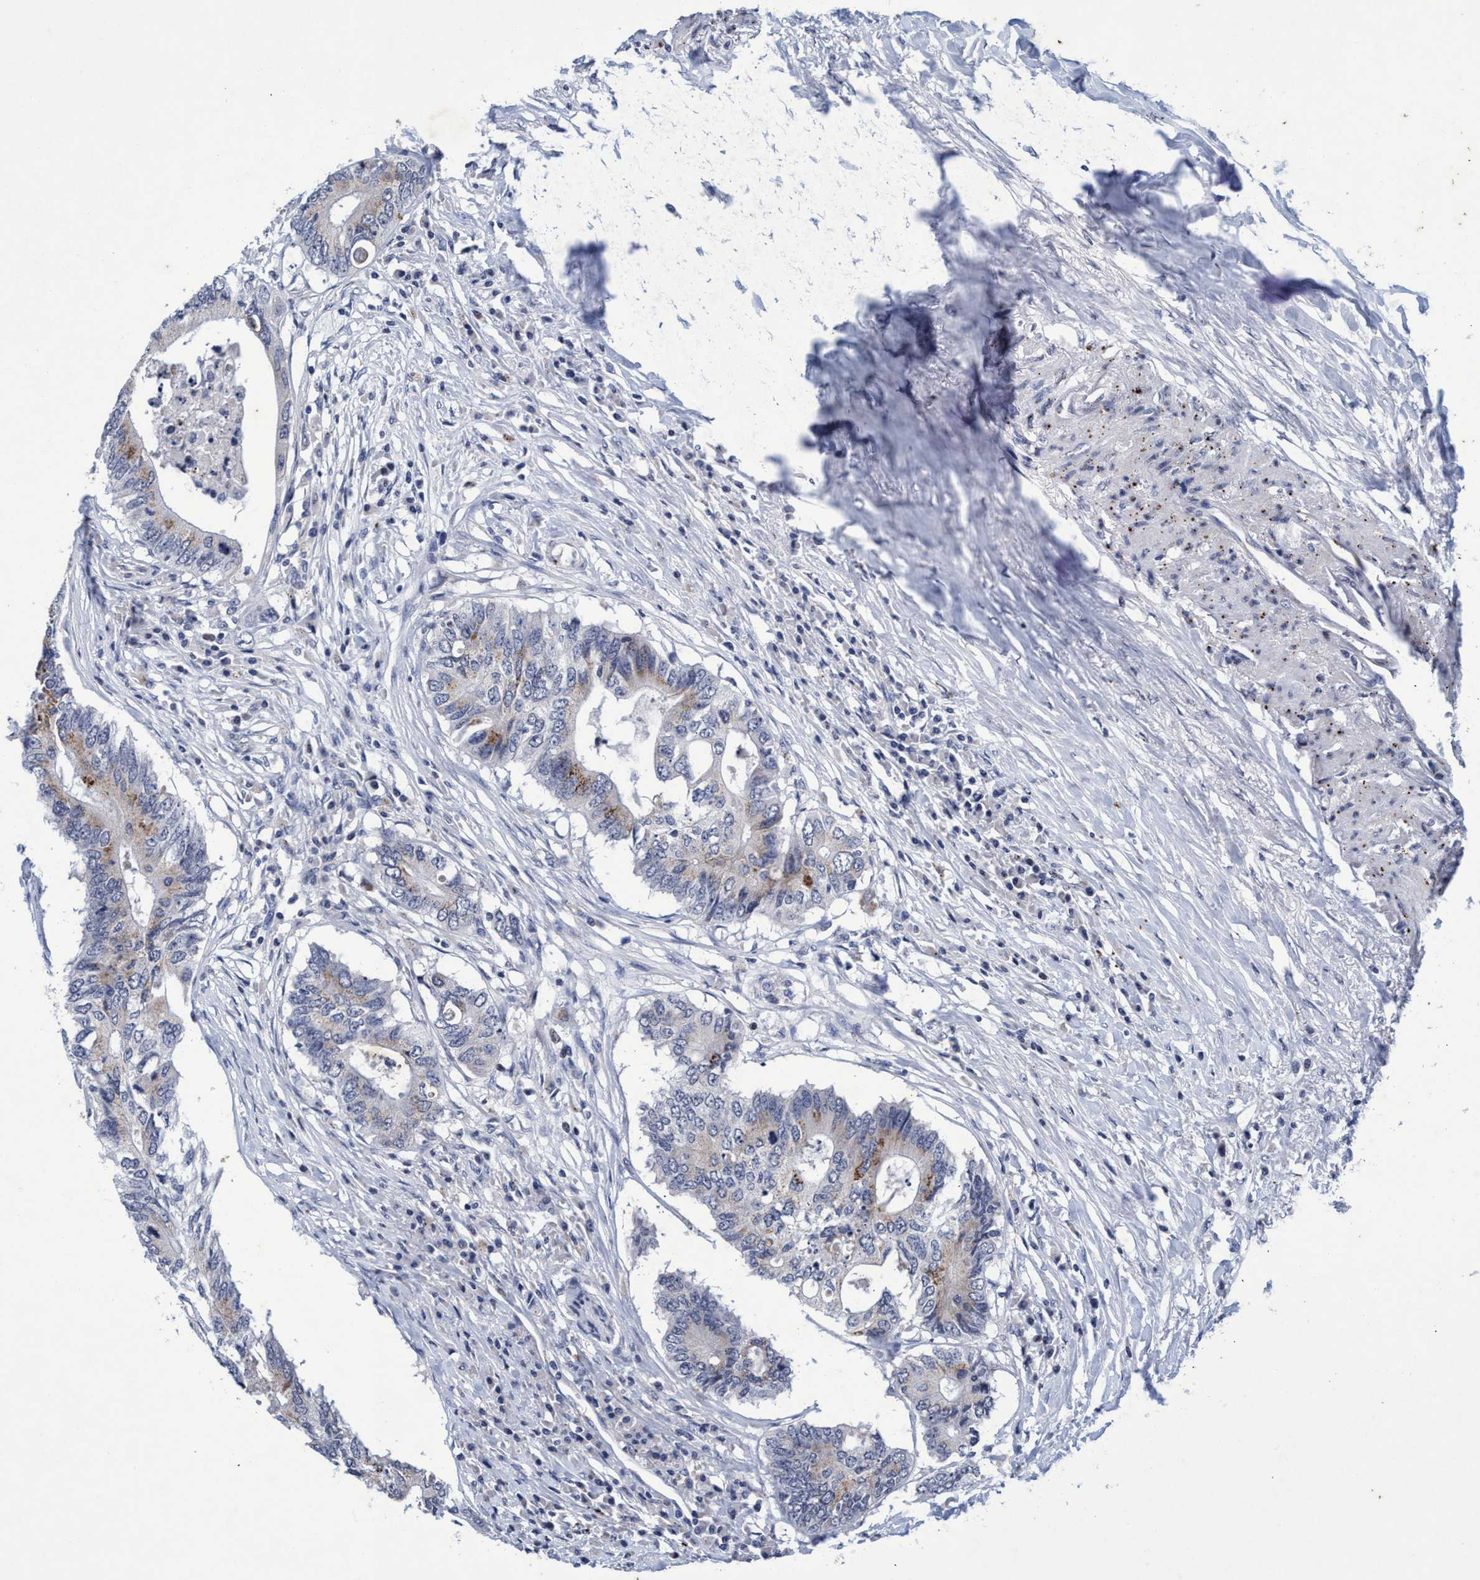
{"staining": {"intensity": "moderate", "quantity": "25%-75%", "location": "cytoplasmic/membranous"}, "tissue": "colorectal cancer", "cell_type": "Tumor cells", "image_type": "cancer", "snomed": [{"axis": "morphology", "description": "Adenocarcinoma, NOS"}, {"axis": "topography", "description": "Colon"}], "caption": "Protein expression analysis of colorectal cancer (adenocarcinoma) shows moderate cytoplasmic/membranous expression in about 25%-75% of tumor cells.", "gene": "GRB14", "patient": {"sex": "male", "age": 71}}